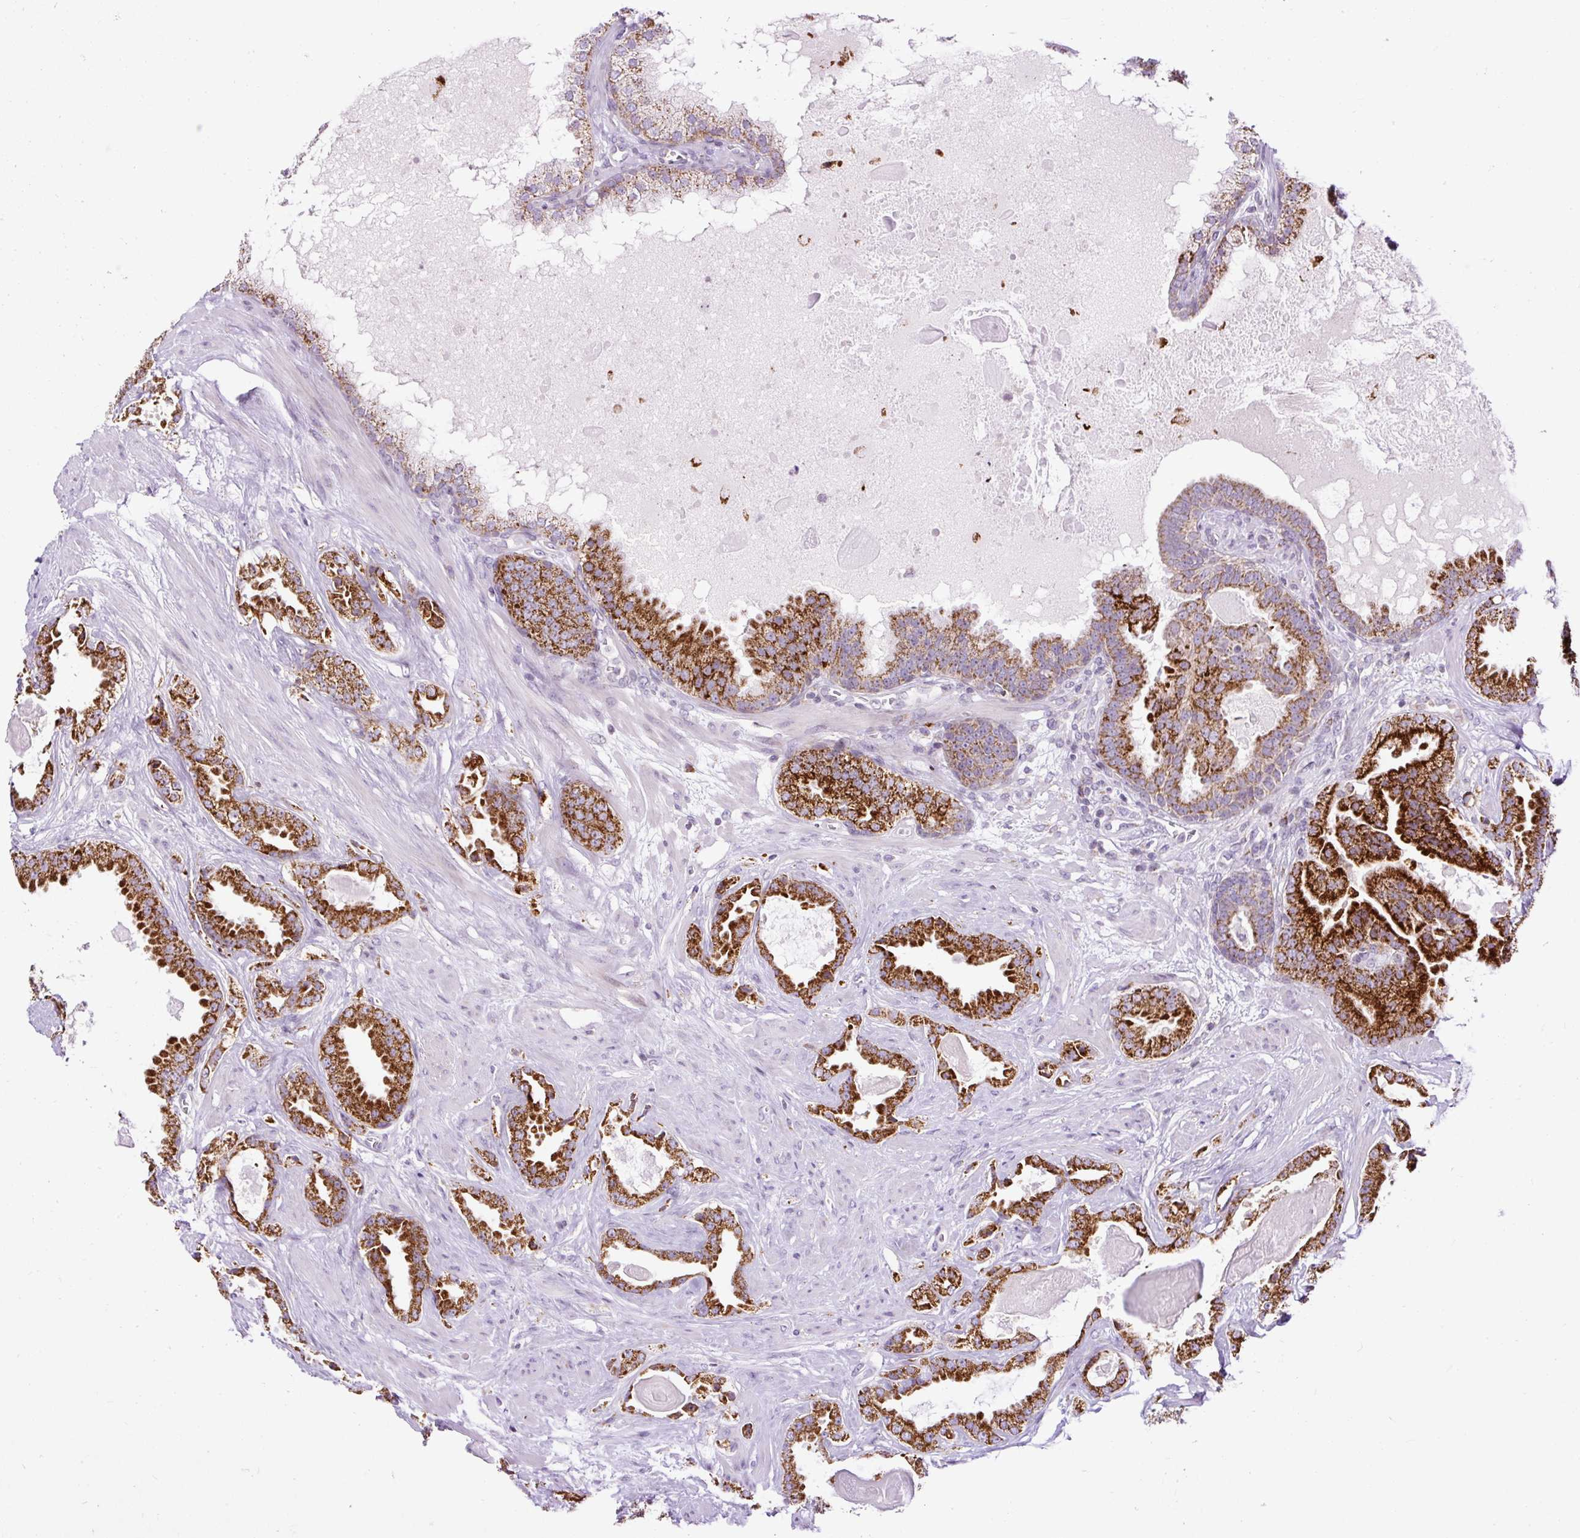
{"staining": {"intensity": "strong", "quantity": ">75%", "location": "cytoplasmic/membranous"}, "tissue": "prostate cancer", "cell_type": "Tumor cells", "image_type": "cancer", "snomed": [{"axis": "morphology", "description": "Adenocarcinoma, Low grade"}, {"axis": "topography", "description": "Prostate"}], "caption": "Protein expression analysis of human prostate cancer reveals strong cytoplasmic/membranous expression in approximately >75% of tumor cells. (Stains: DAB in brown, nuclei in blue, Microscopy: brightfield microscopy at high magnification).", "gene": "FMC1", "patient": {"sex": "male", "age": 62}}